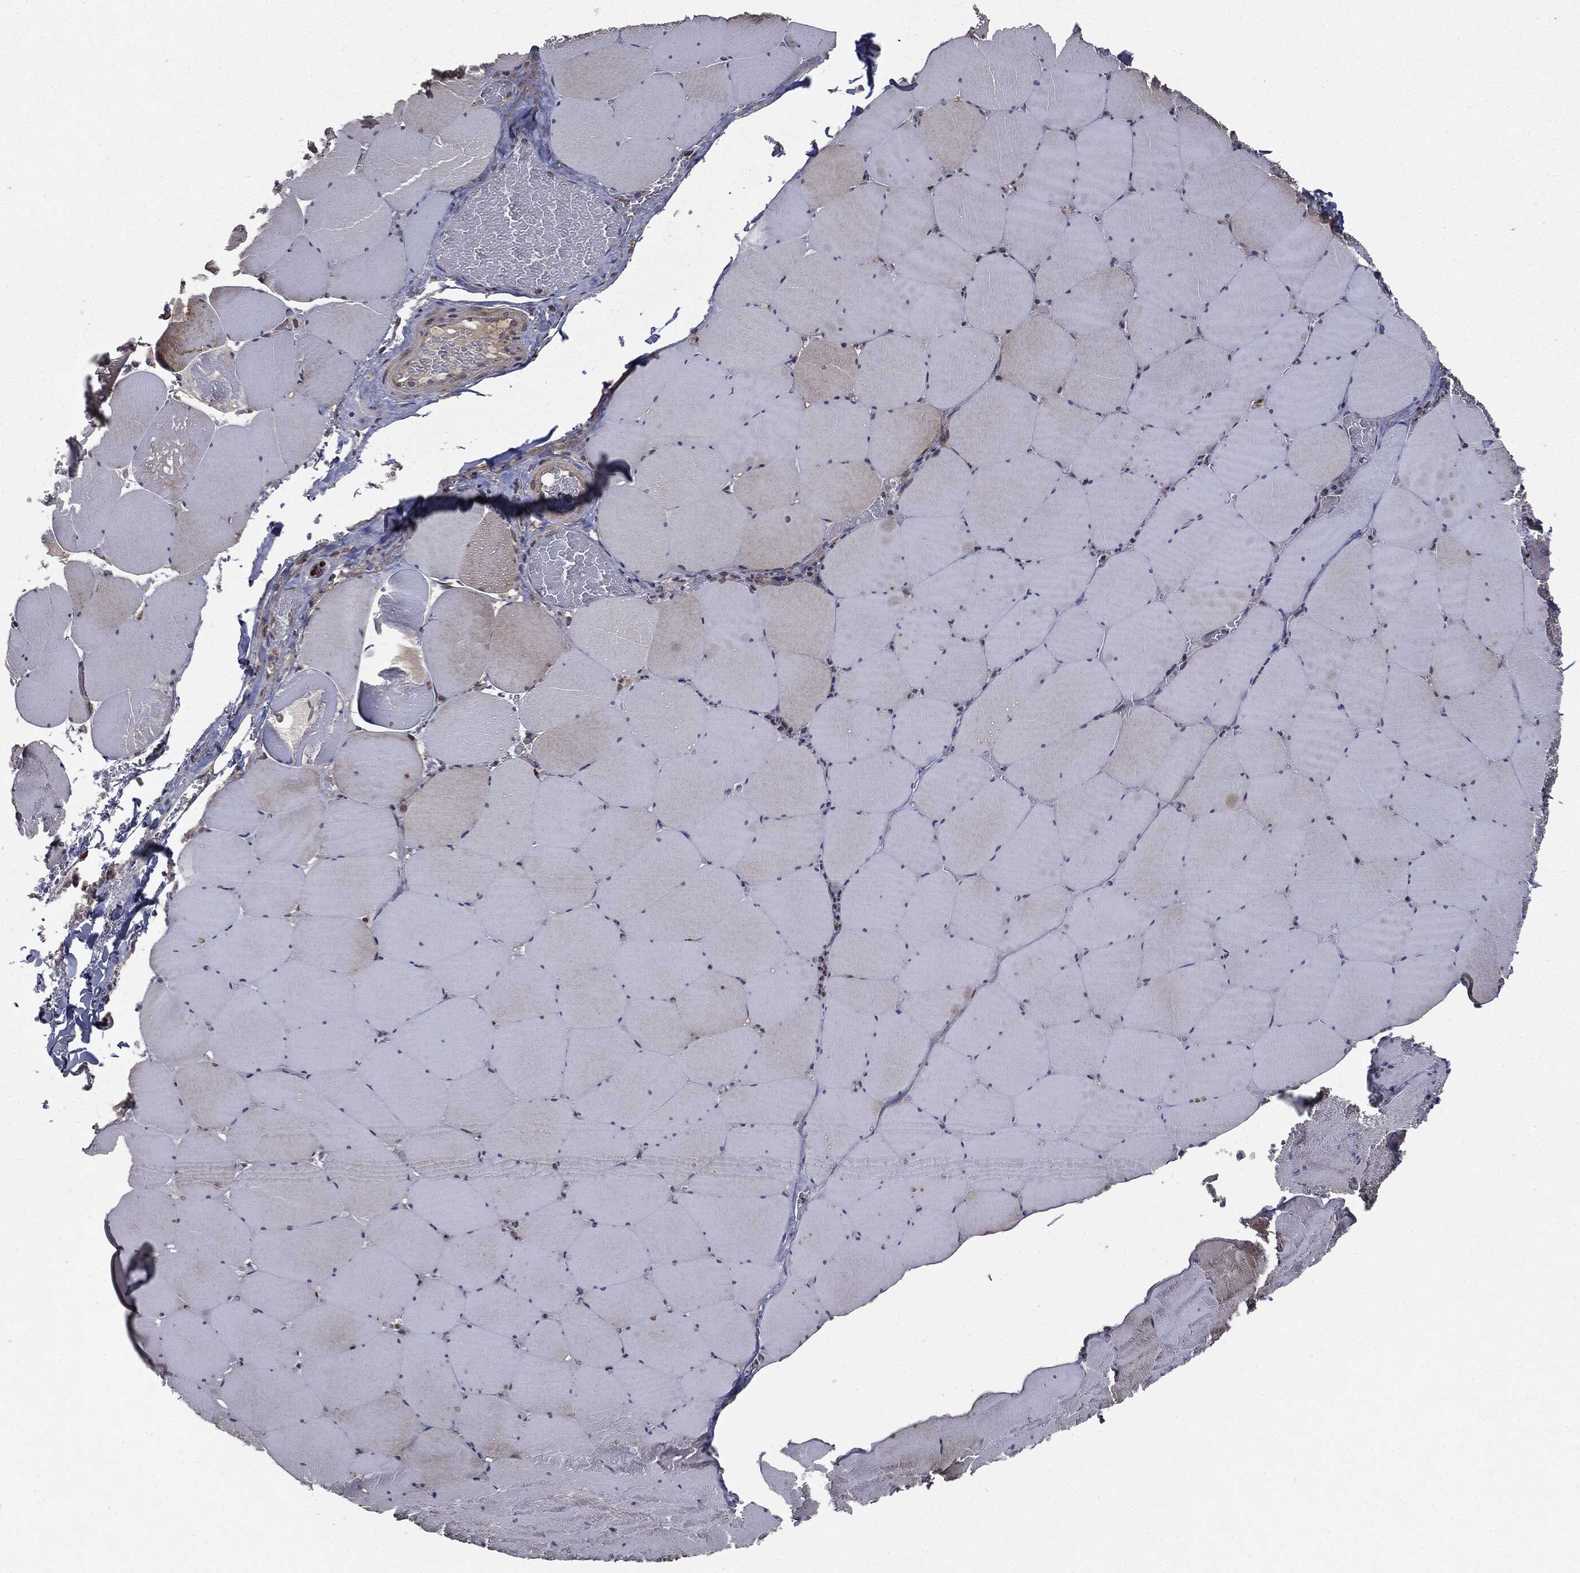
{"staining": {"intensity": "weak", "quantity": "25%-75%", "location": "cytoplasmic/membranous"}, "tissue": "skeletal muscle", "cell_type": "Myocytes", "image_type": "normal", "snomed": [{"axis": "morphology", "description": "Normal tissue, NOS"}, {"axis": "morphology", "description": "Malignant melanoma, Metastatic site"}, {"axis": "topography", "description": "Skeletal muscle"}], "caption": "Immunohistochemistry histopathology image of benign skeletal muscle stained for a protein (brown), which shows low levels of weak cytoplasmic/membranous staining in approximately 25%-75% of myocytes.", "gene": "PLOD3", "patient": {"sex": "male", "age": 50}}